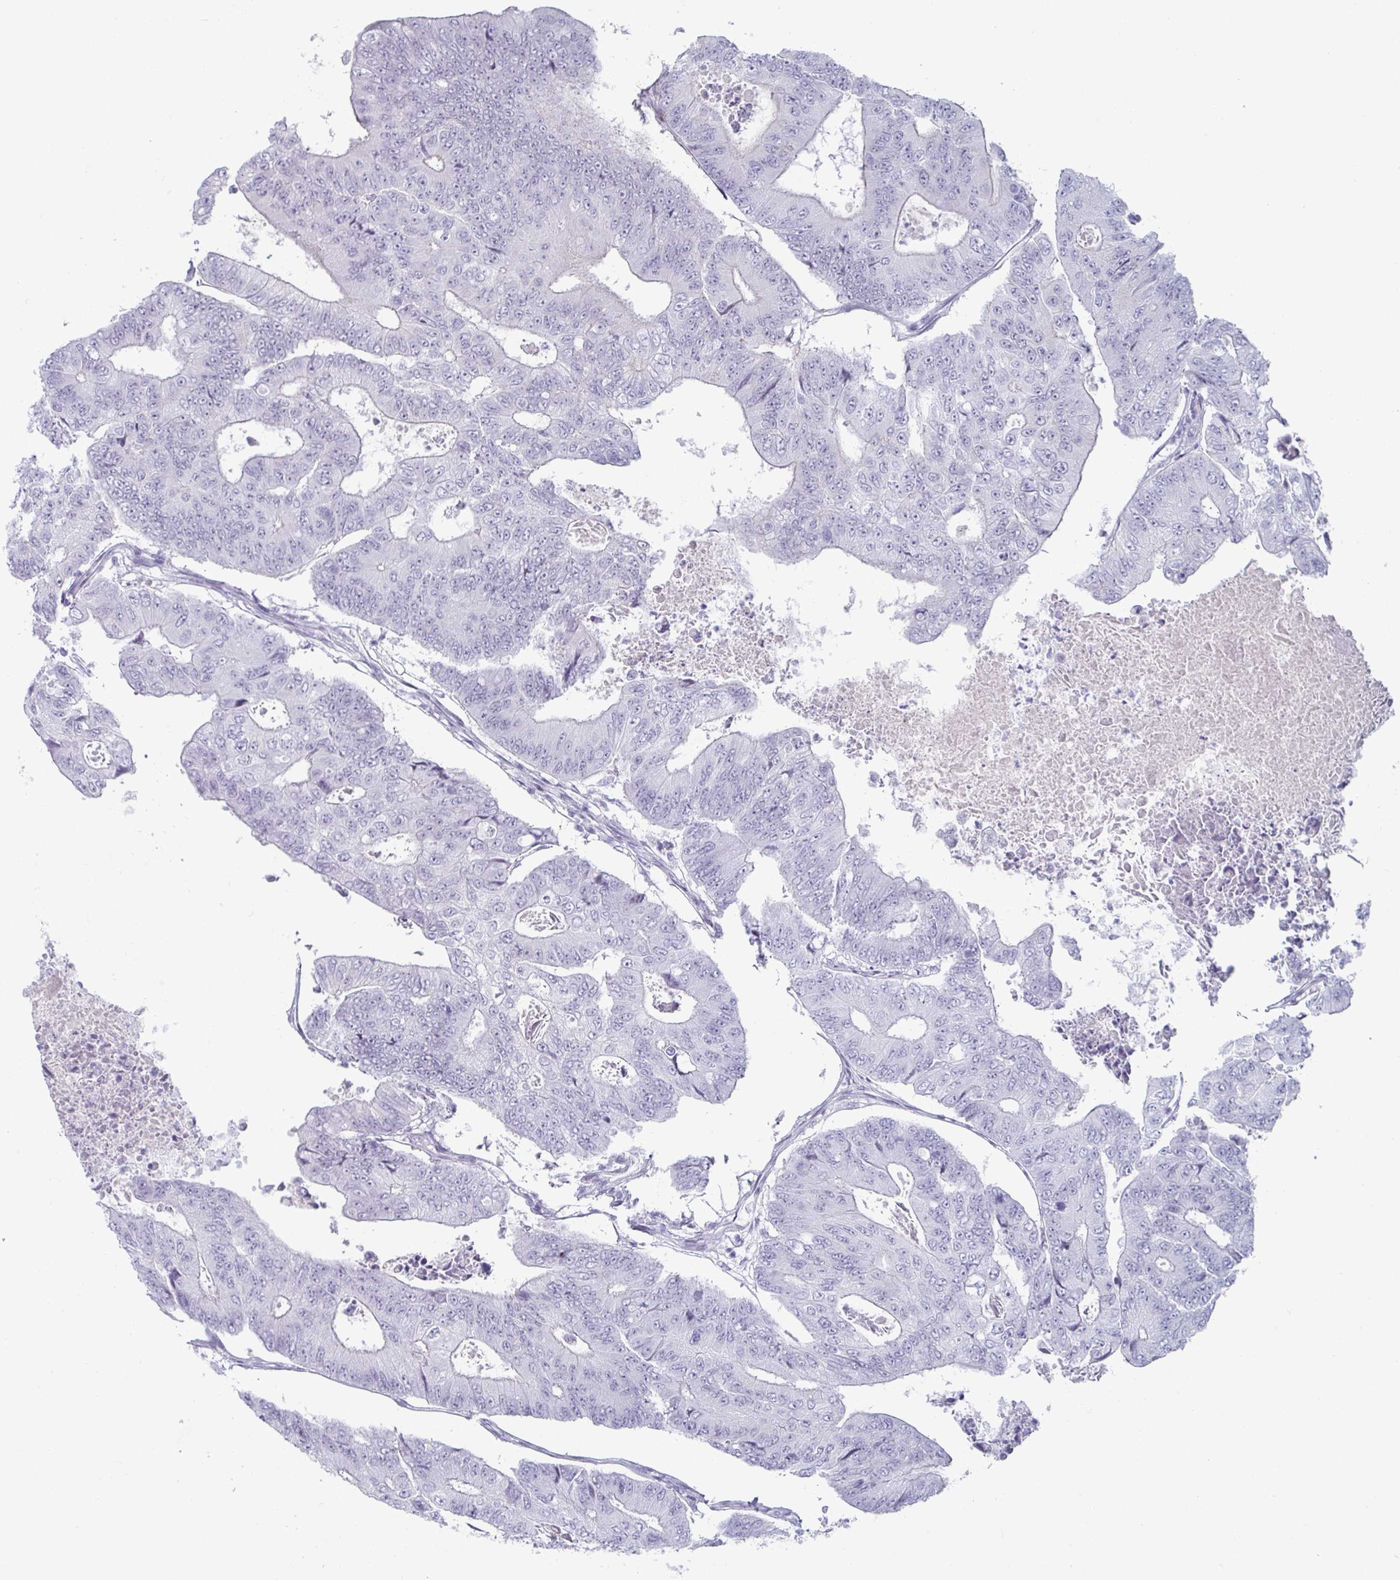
{"staining": {"intensity": "negative", "quantity": "none", "location": "none"}, "tissue": "colorectal cancer", "cell_type": "Tumor cells", "image_type": "cancer", "snomed": [{"axis": "morphology", "description": "Adenocarcinoma, NOS"}, {"axis": "topography", "description": "Colon"}], "caption": "Immunohistochemistry histopathology image of human colorectal cancer stained for a protein (brown), which reveals no staining in tumor cells. (DAB (3,3'-diaminobenzidine) immunohistochemistry (IHC) visualized using brightfield microscopy, high magnification).", "gene": "VSIG10L", "patient": {"sex": "female", "age": 48}}